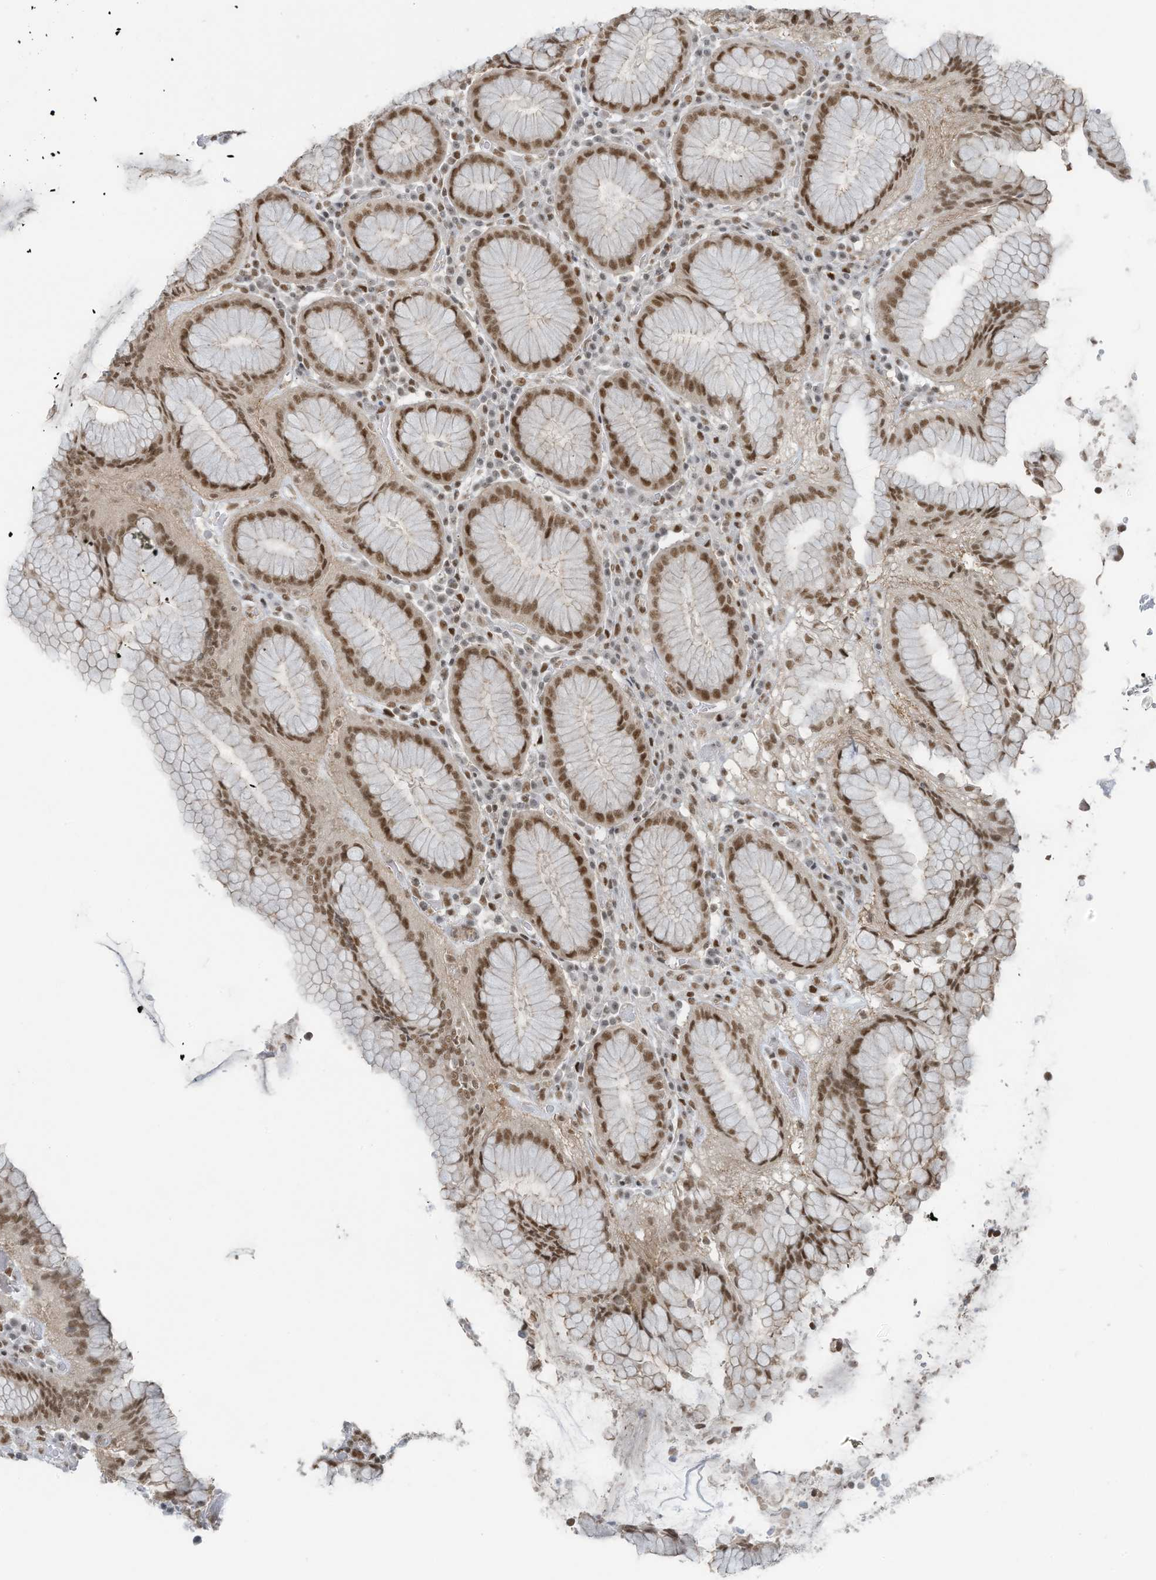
{"staining": {"intensity": "moderate", "quantity": "25%-75%", "location": "nuclear"}, "tissue": "stomach", "cell_type": "Glandular cells", "image_type": "normal", "snomed": [{"axis": "morphology", "description": "Normal tissue, NOS"}, {"axis": "topography", "description": "Stomach"}, {"axis": "topography", "description": "Stomach, lower"}], "caption": "Human stomach stained for a protein (brown) shows moderate nuclear positive positivity in approximately 25%-75% of glandular cells.", "gene": "DBR1", "patient": {"sex": "female", "age": 56}}